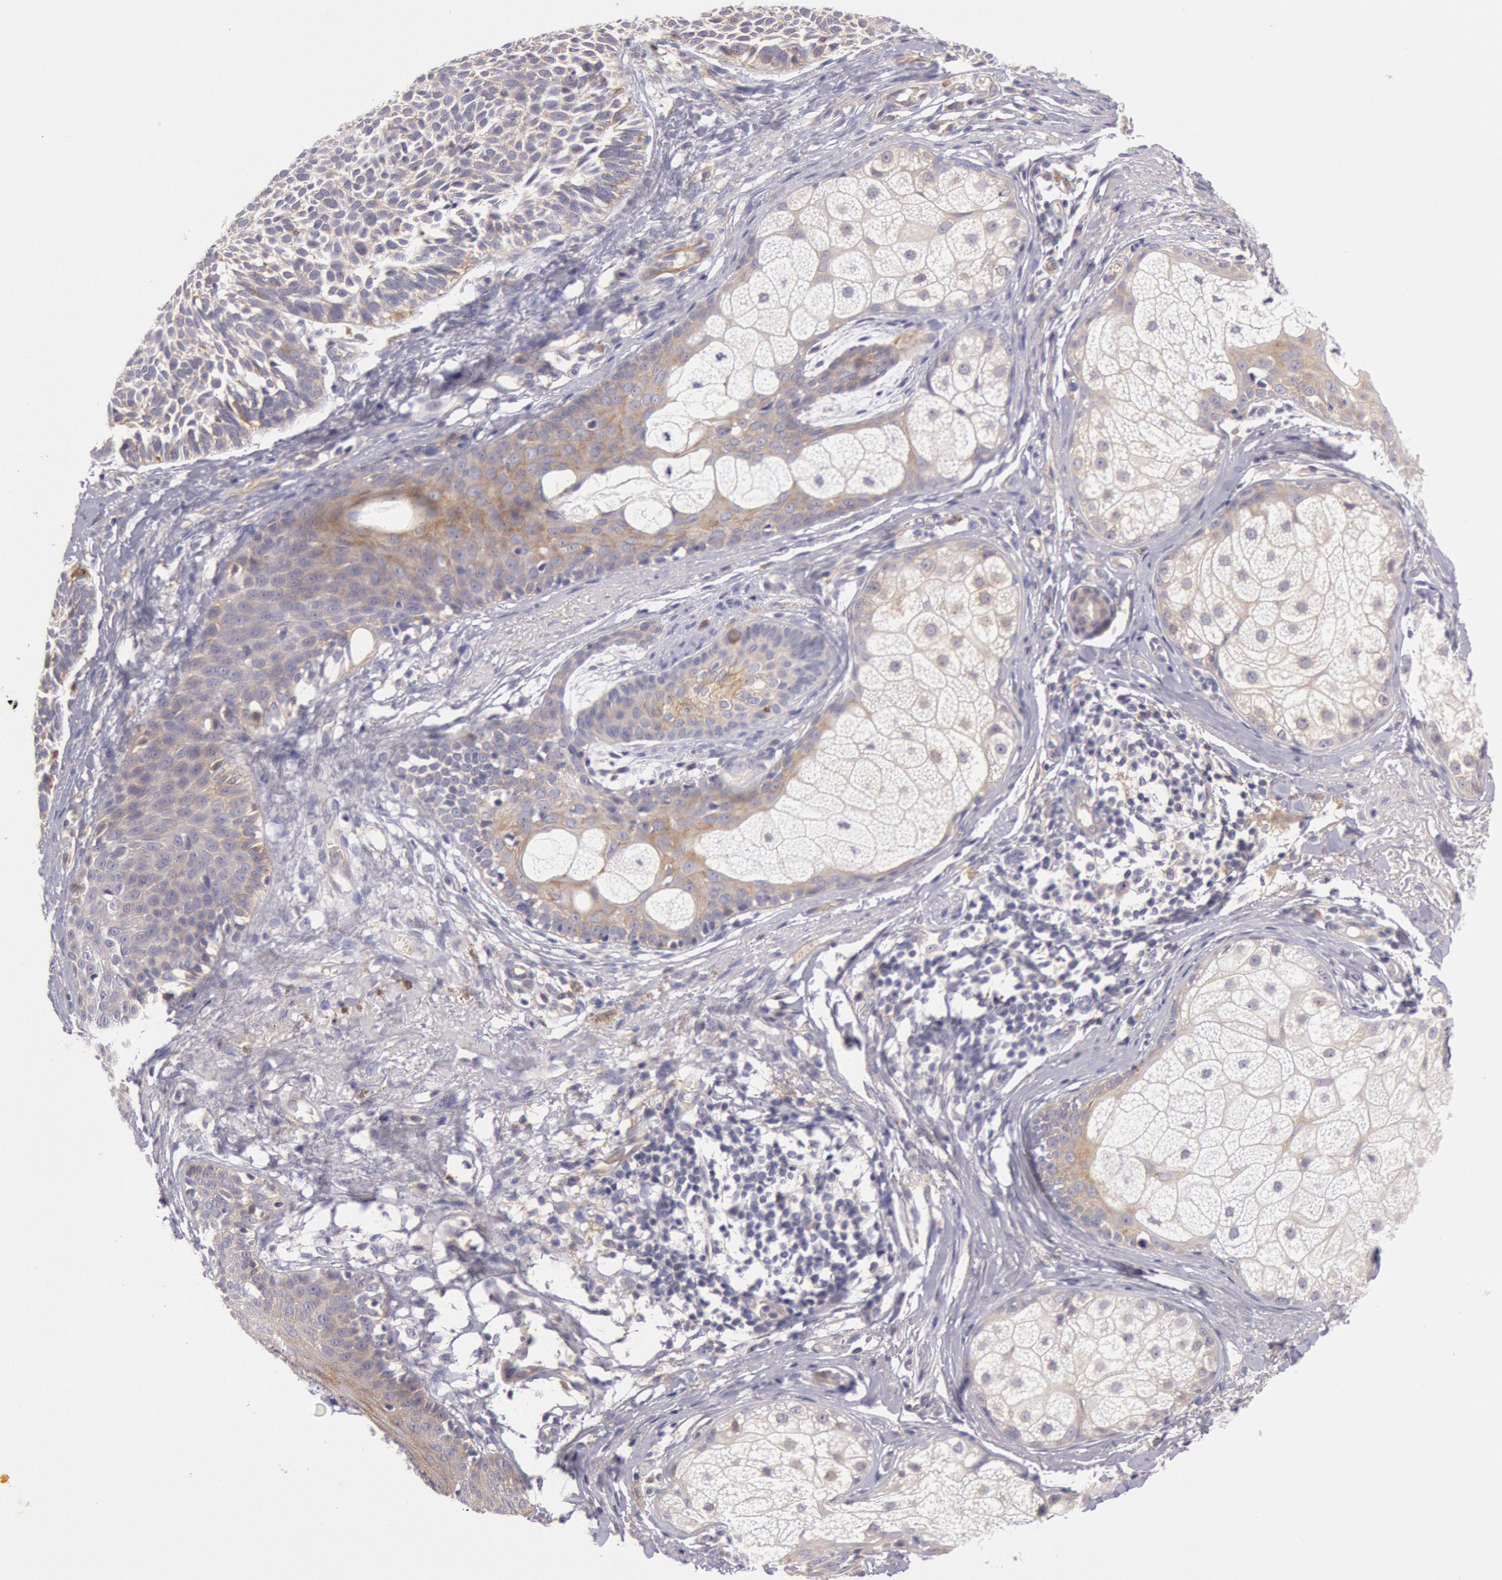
{"staining": {"intensity": "weak", "quantity": "<25%", "location": "cytoplasmic/membranous"}, "tissue": "skin cancer", "cell_type": "Tumor cells", "image_type": "cancer", "snomed": [{"axis": "morphology", "description": "Basal cell carcinoma"}, {"axis": "topography", "description": "Skin"}], "caption": "The IHC histopathology image has no significant expression in tumor cells of skin basal cell carcinoma tissue. (DAB immunohistochemistry, high magnification).", "gene": "MYO5A", "patient": {"sex": "male", "age": 63}}